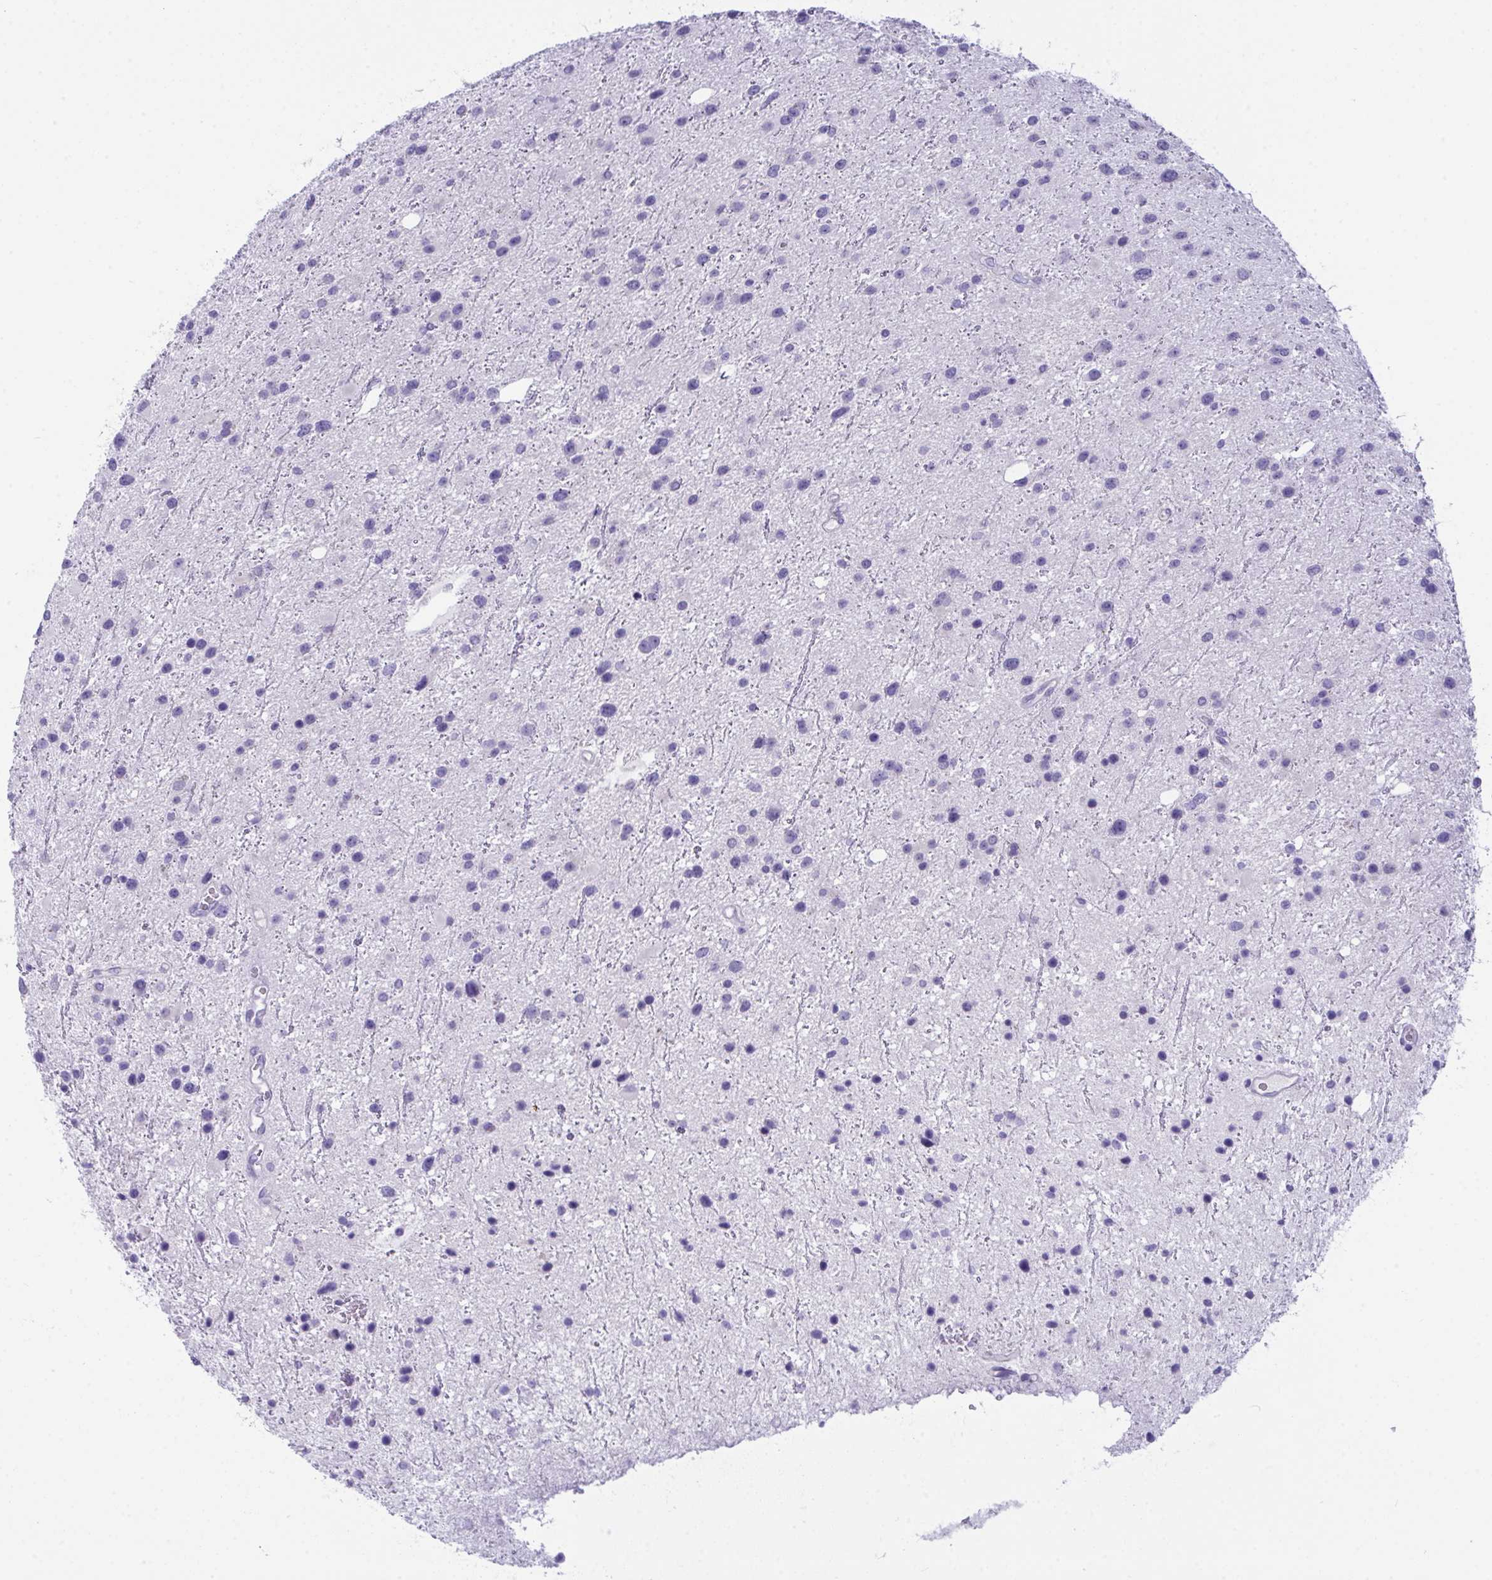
{"staining": {"intensity": "negative", "quantity": "none", "location": "none"}, "tissue": "glioma", "cell_type": "Tumor cells", "image_type": "cancer", "snomed": [{"axis": "morphology", "description": "Glioma, malignant, Low grade"}, {"axis": "topography", "description": "Brain"}], "caption": "Immunohistochemical staining of human malignant glioma (low-grade) exhibits no significant staining in tumor cells. The staining was performed using DAB (3,3'-diaminobenzidine) to visualize the protein expression in brown, while the nuclei were stained in blue with hematoxylin (Magnification: 20x).", "gene": "GLB1L2", "patient": {"sex": "female", "age": 32}}